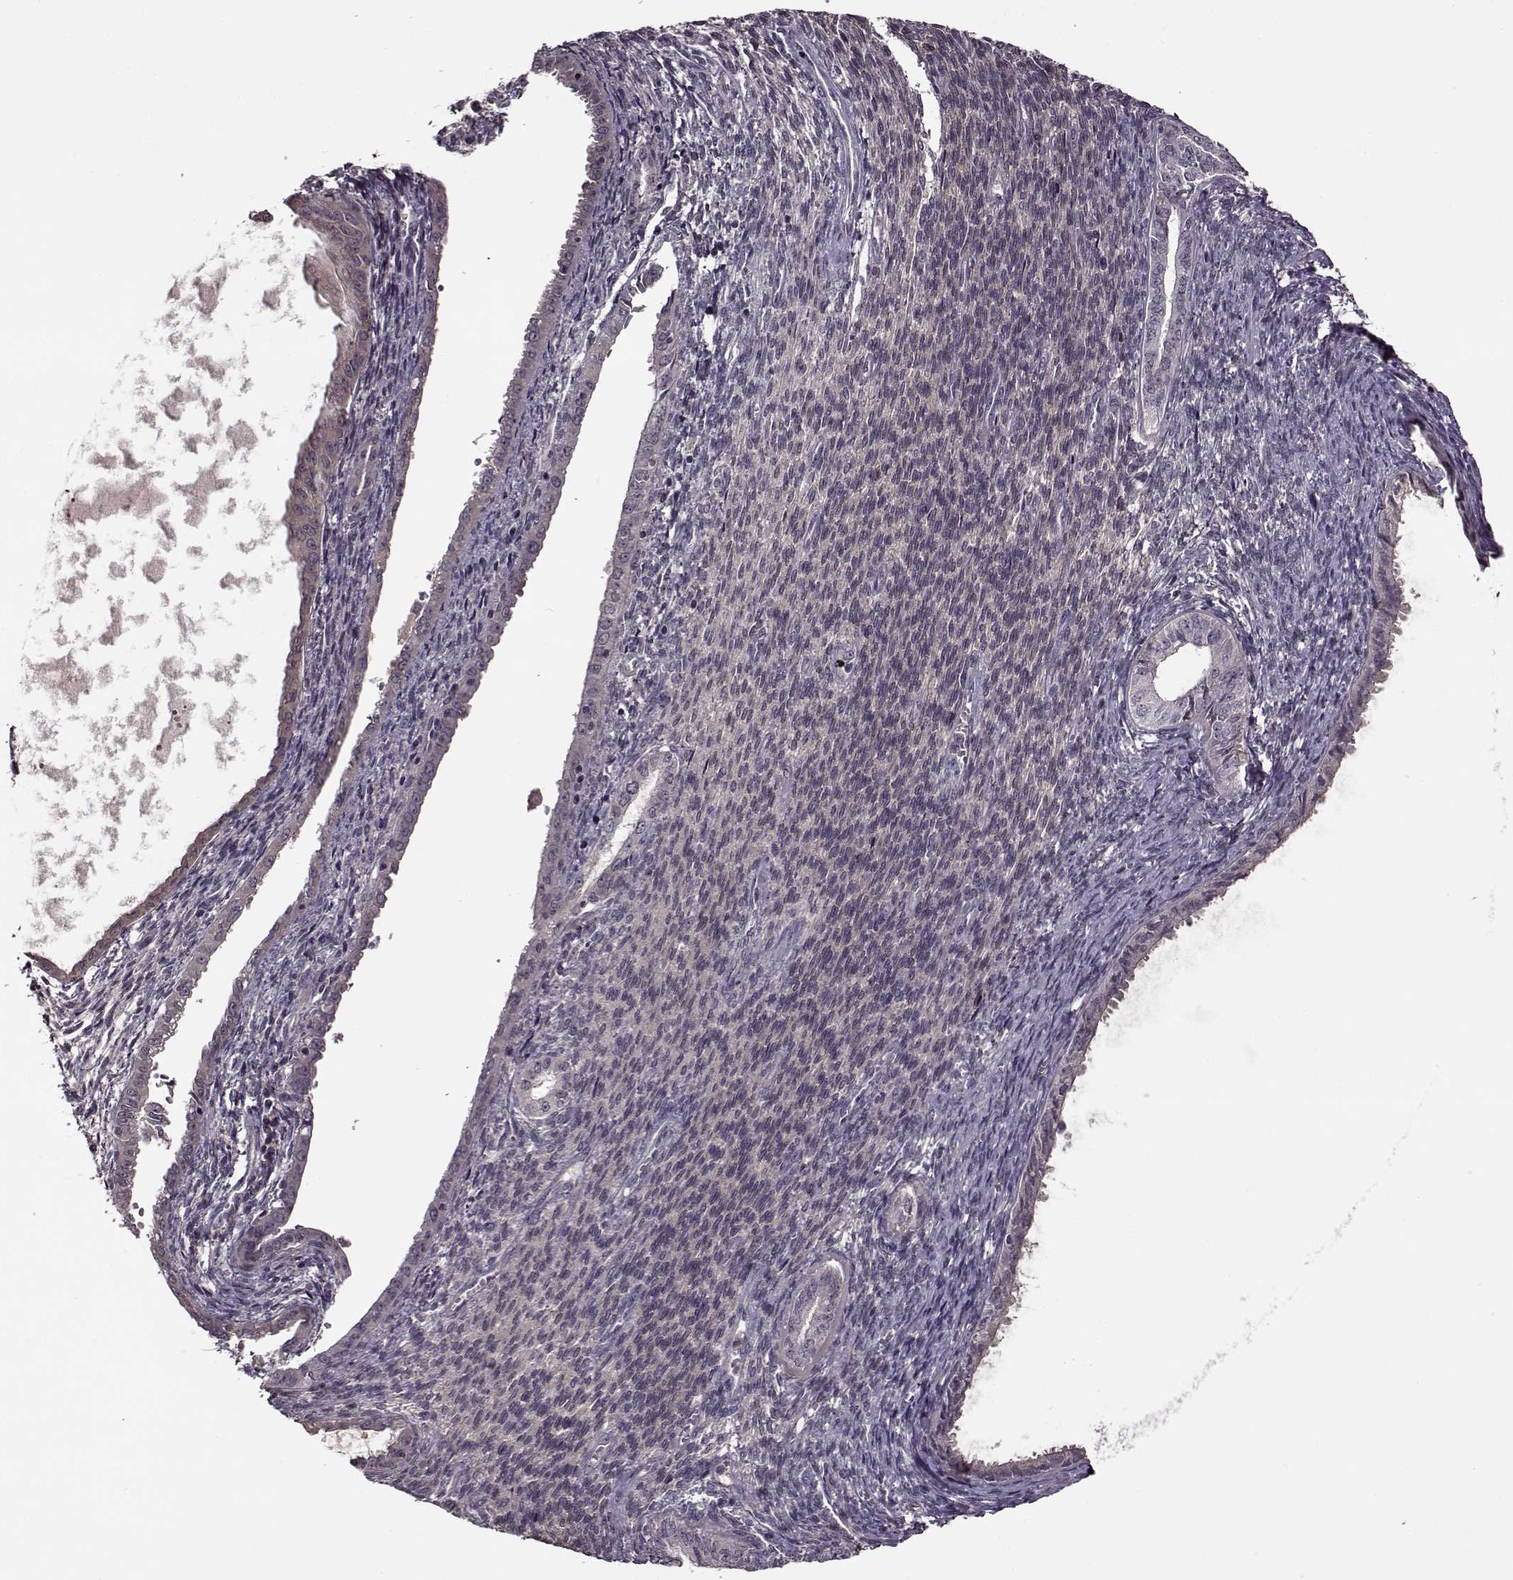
{"staining": {"intensity": "negative", "quantity": "none", "location": "none"}, "tissue": "endometrial cancer", "cell_type": "Tumor cells", "image_type": "cancer", "snomed": [{"axis": "morphology", "description": "Adenocarcinoma, NOS"}, {"axis": "topography", "description": "Endometrium"}], "caption": "Tumor cells are negative for brown protein staining in endometrial adenocarcinoma.", "gene": "MAIP1", "patient": {"sex": "female", "age": 86}}